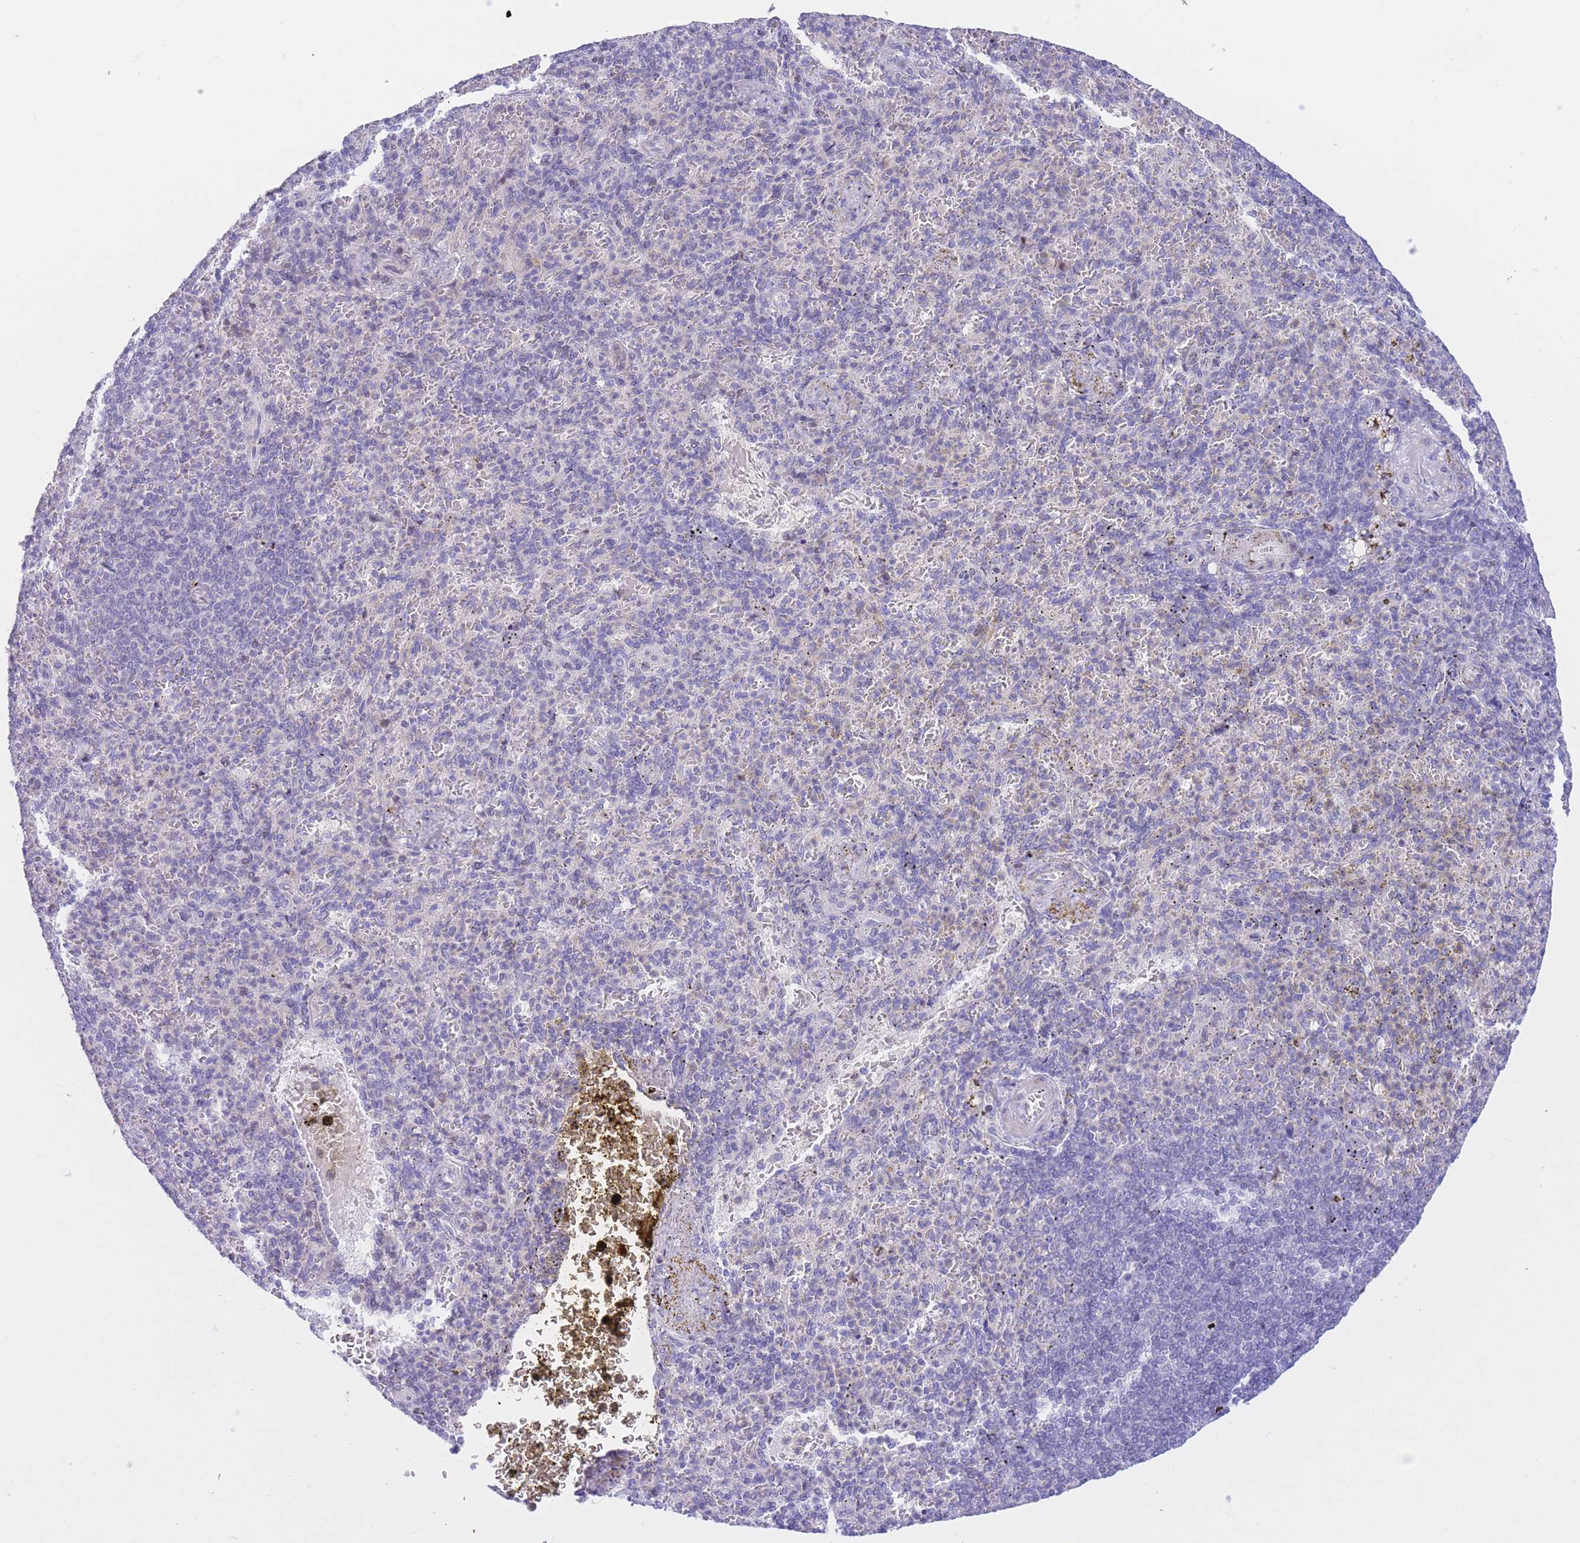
{"staining": {"intensity": "negative", "quantity": "none", "location": "none"}, "tissue": "spleen", "cell_type": "Cells in red pulp", "image_type": "normal", "snomed": [{"axis": "morphology", "description": "Normal tissue, NOS"}, {"axis": "topography", "description": "Spleen"}], "caption": "Immunohistochemical staining of benign human spleen reveals no significant expression in cells in red pulp. Brightfield microscopy of IHC stained with DAB (3,3'-diaminobenzidine) (brown) and hematoxylin (blue), captured at high magnification.", "gene": "RPL39L", "patient": {"sex": "female", "age": 74}}